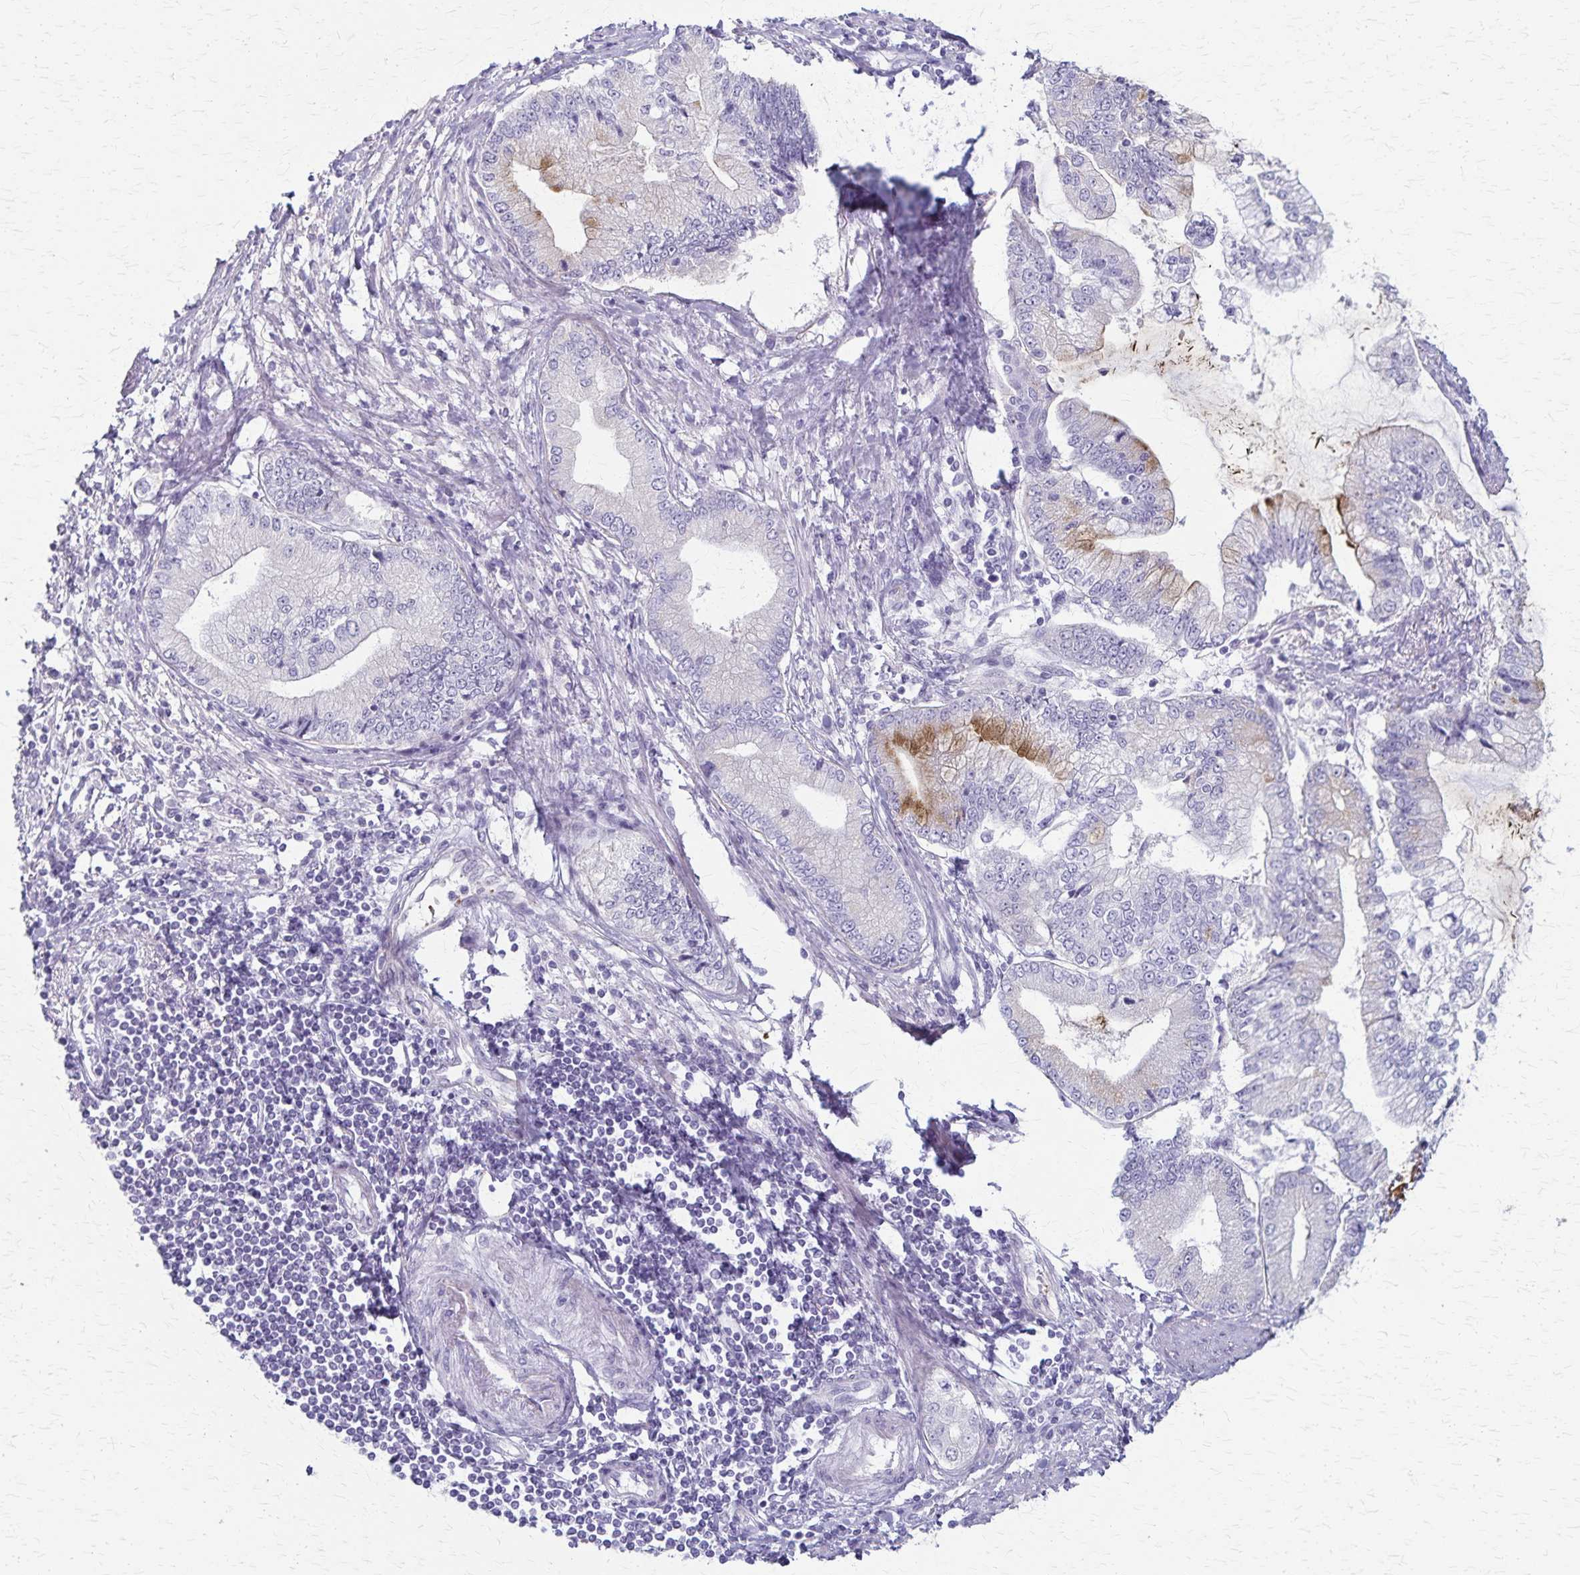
{"staining": {"intensity": "moderate", "quantity": "<25%", "location": "cytoplasmic/membranous"}, "tissue": "stomach cancer", "cell_type": "Tumor cells", "image_type": "cancer", "snomed": [{"axis": "morphology", "description": "Adenocarcinoma, NOS"}, {"axis": "topography", "description": "Stomach, upper"}], "caption": "Protein staining exhibits moderate cytoplasmic/membranous positivity in about <25% of tumor cells in adenocarcinoma (stomach).", "gene": "RASL10B", "patient": {"sex": "female", "age": 74}}